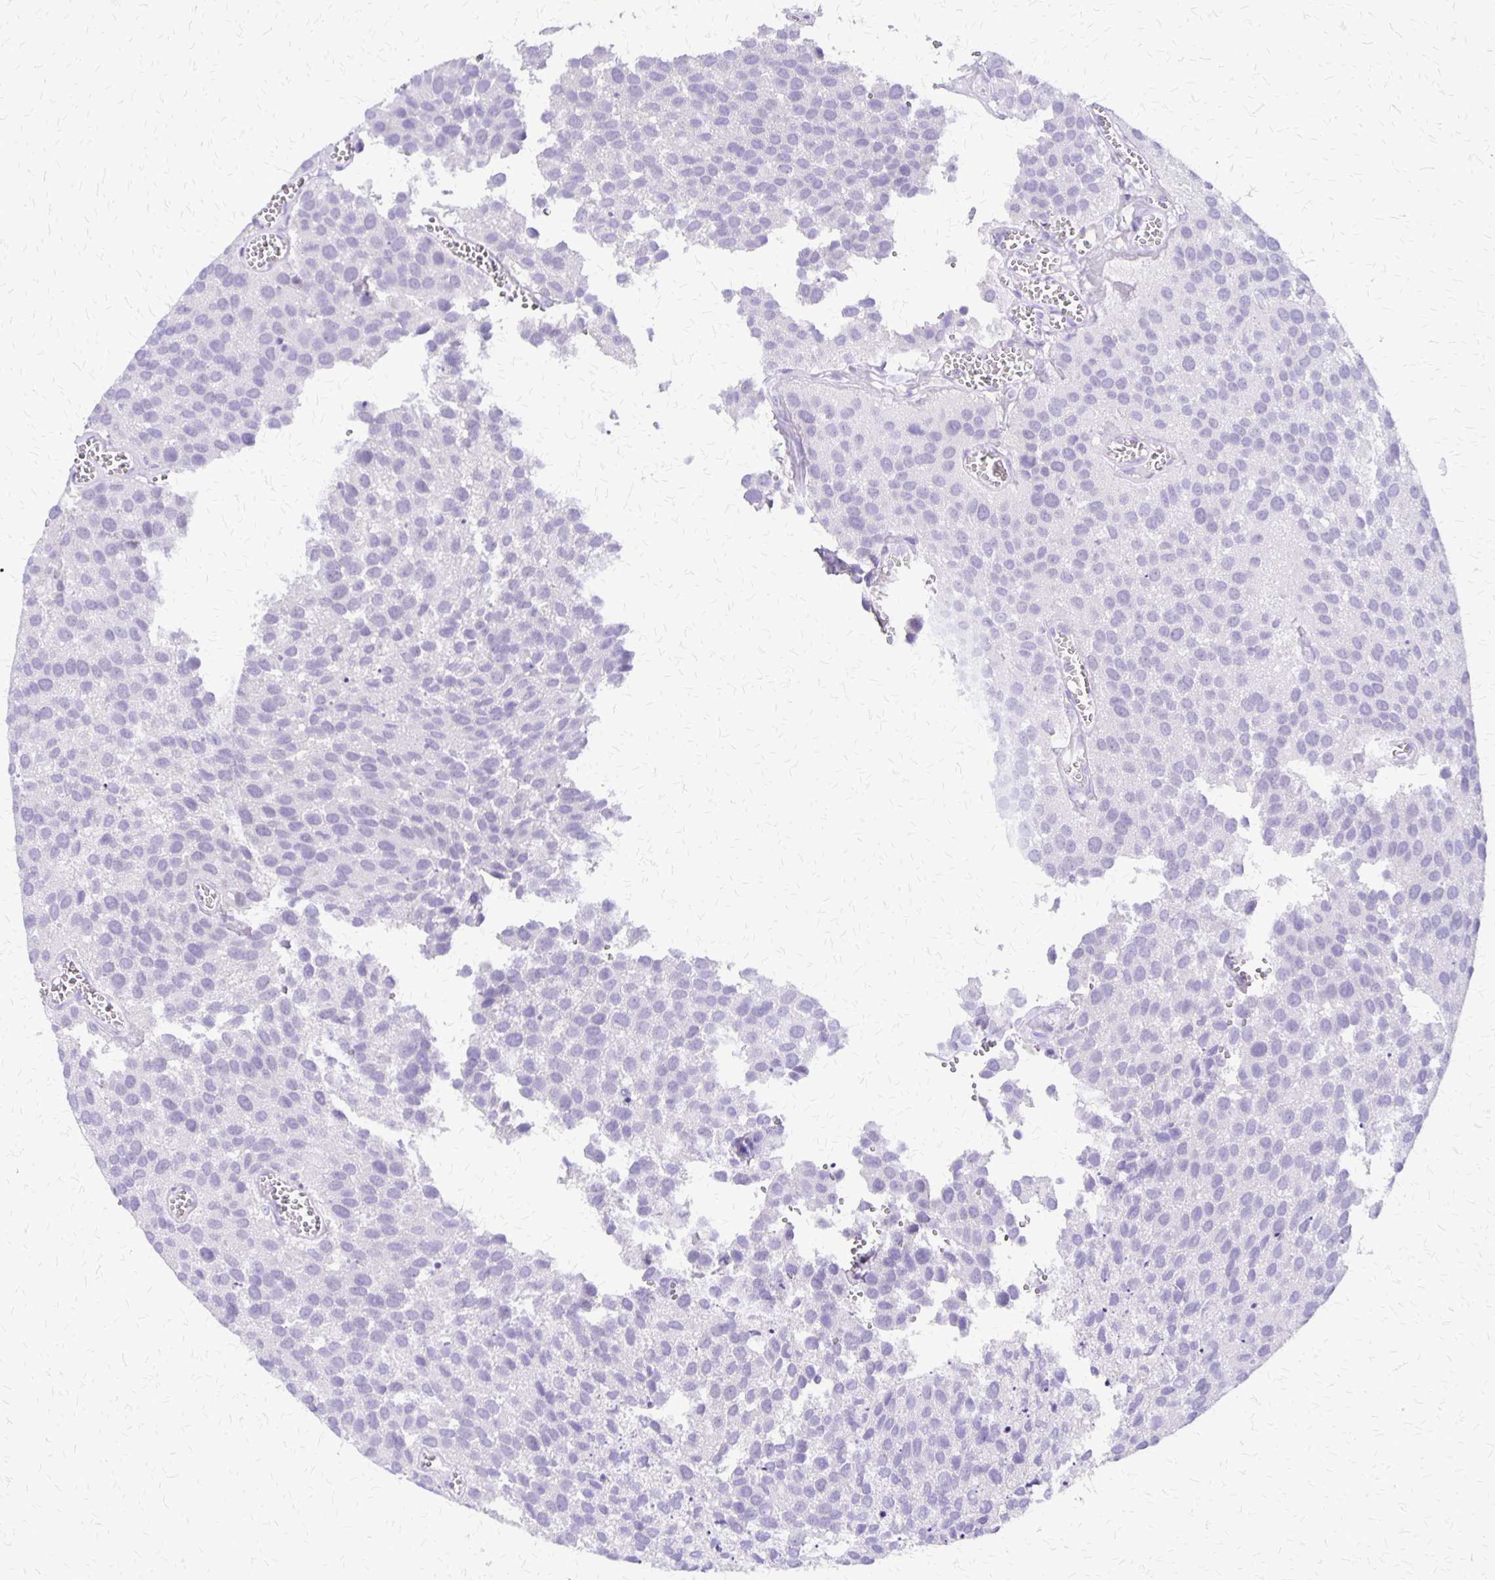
{"staining": {"intensity": "negative", "quantity": "none", "location": "none"}, "tissue": "urothelial cancer", "cell_type": "Tumor cells", "image_type": "cancer", "snomed": [{"axis": "morphology", "description": "Urothelial carcinoma, Low grade"}, {"axis": "topography", "description": "Urinary bladder"}], "caption": "This is an IHC micrograph of urothelial cancer. There is no positivity in tumor cells.", "gene": "SI", "patient": {"sex": "female", "age": 69}}